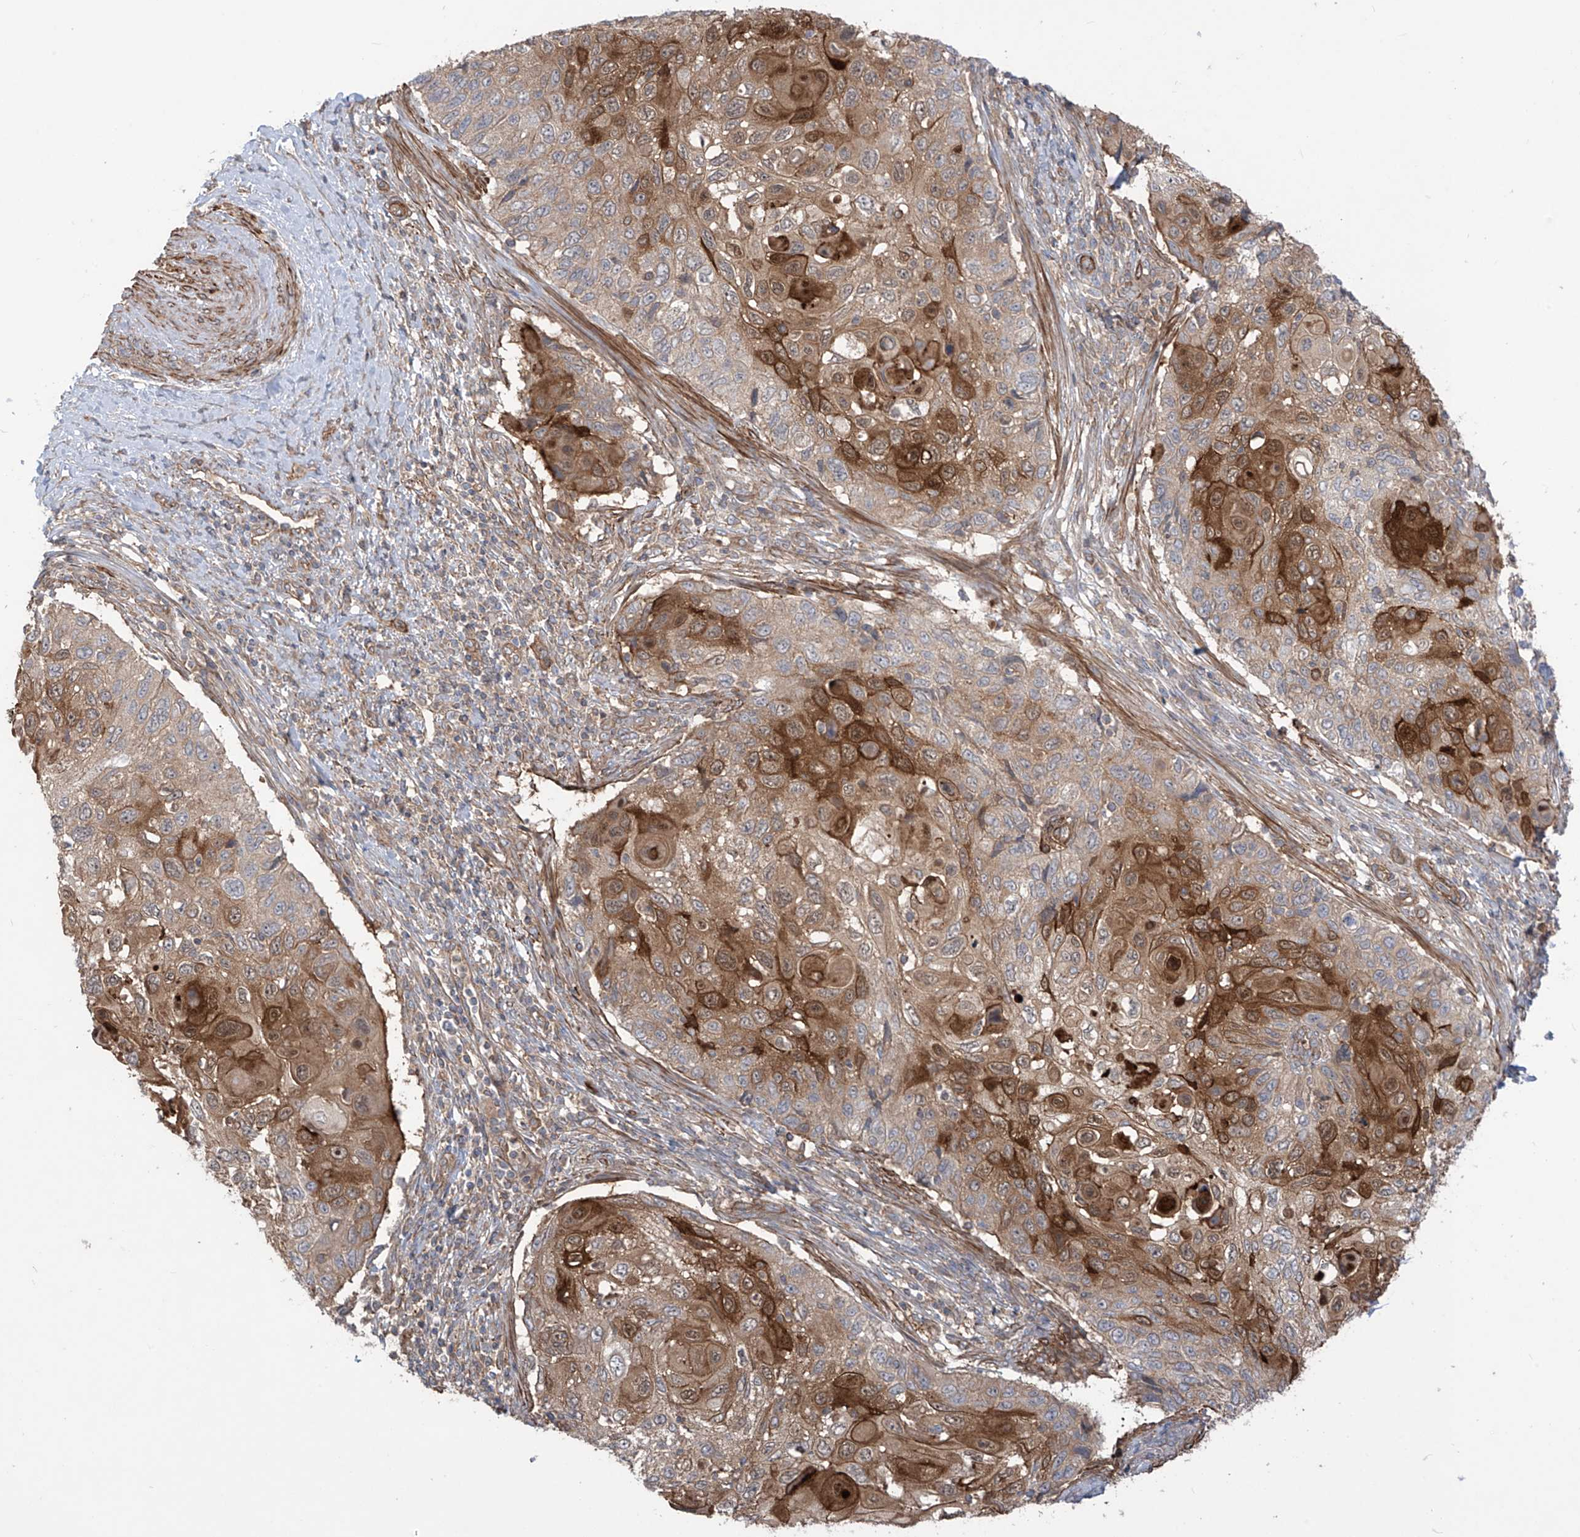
{"staining": {"intensity": "strong", "quantity": "25%-75%", "location": "cytoplasmic/membranous"}, "tissue": "cervical cancer", "cell_type": "Tumor cells", "image_type": "cancer", "snomed": [{"axis": "morphology", "description": "Squamous cell carcinoma, NOS"}, {"axis": "topography", "description": "Cervix"}], "caption": "This is a photomicrograph of immunohistochemistry staining of cervical cancer (squamous cell carcinoma), which shows strong staining in the cytoplasmic/membranous of tumor cells.", "gene": "TRMU", "patient": {"sex": "female", "age": 70}}